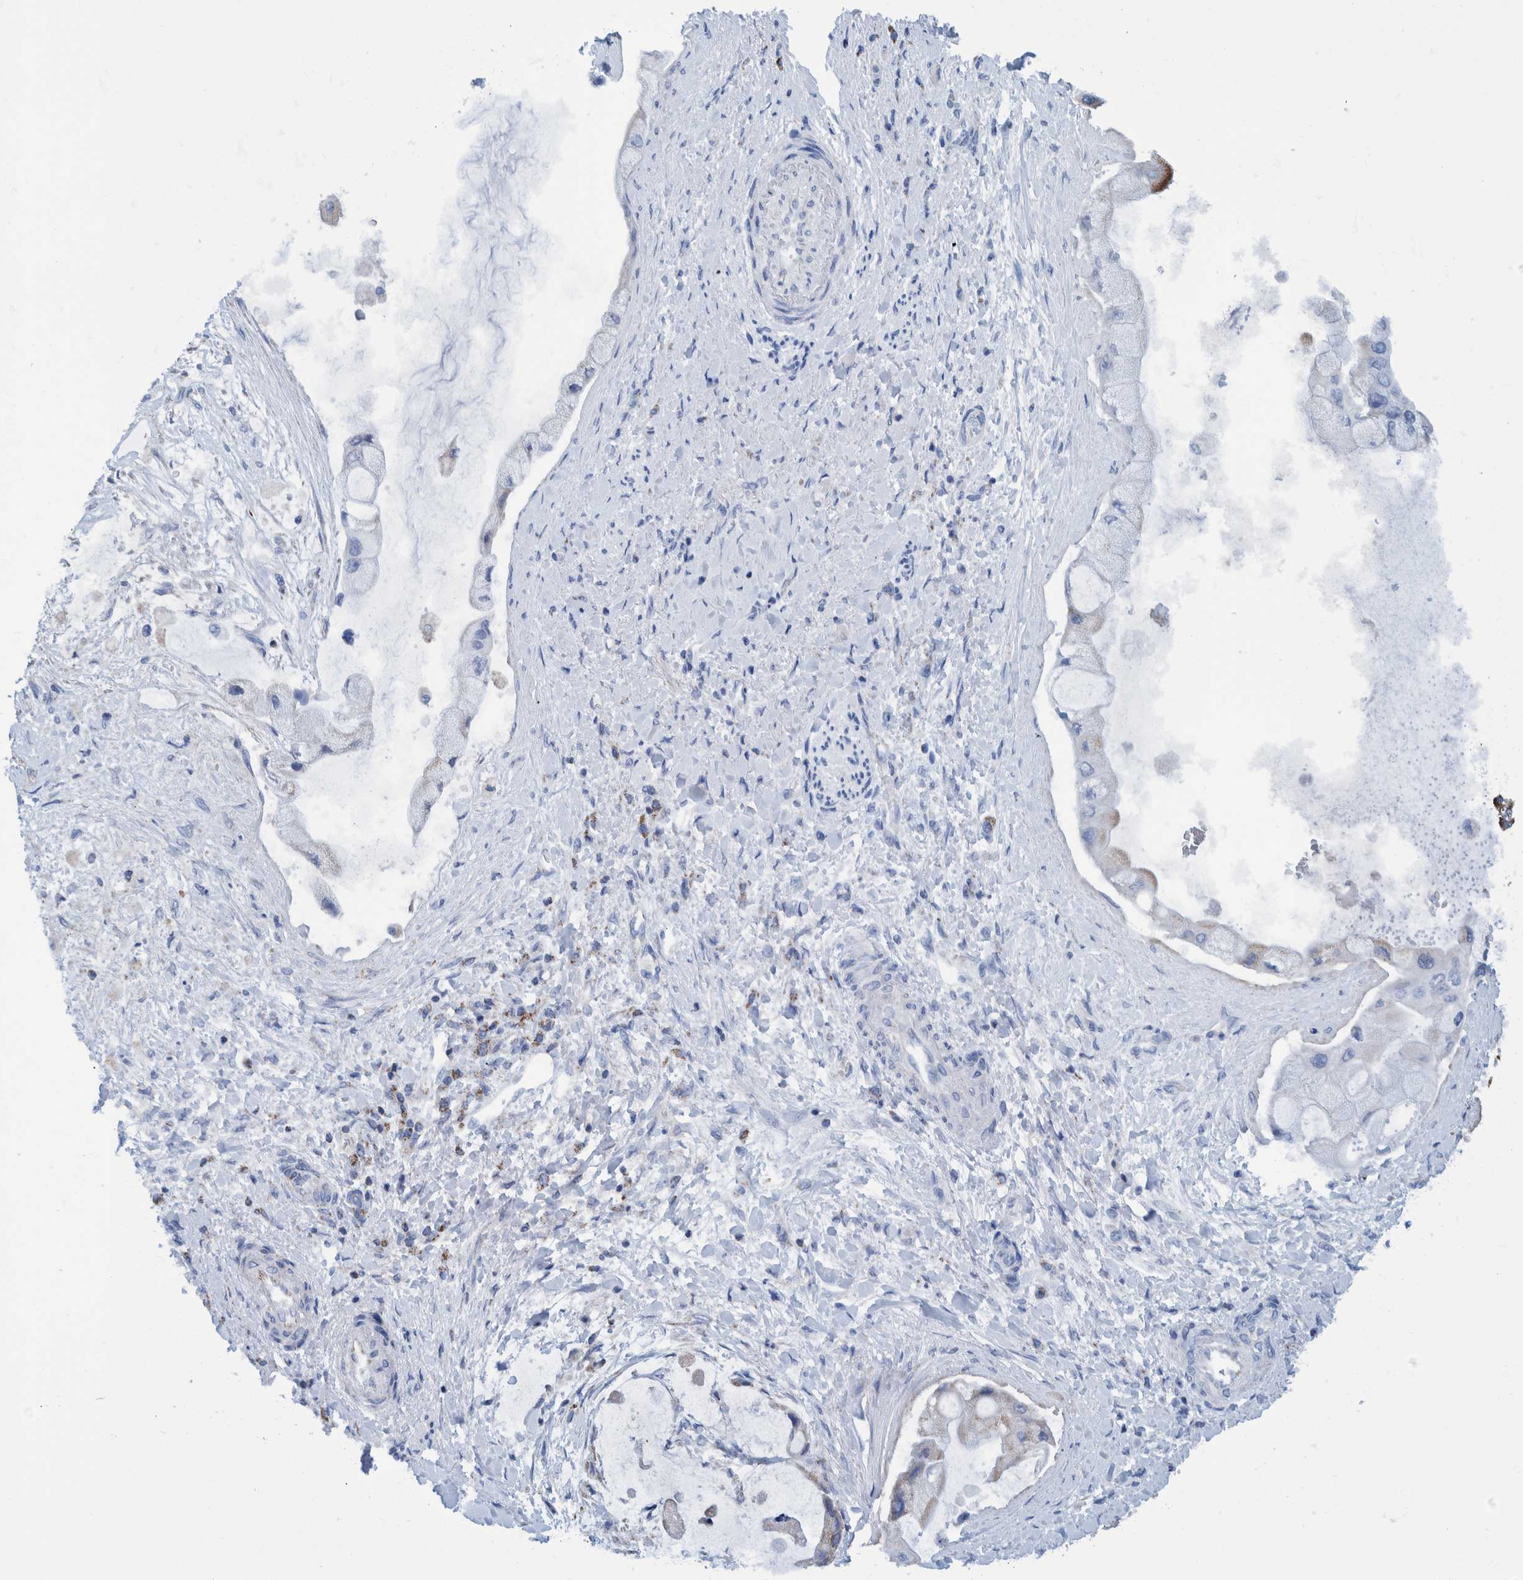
{"staining": {"intensity": "weak", "quantity": "<25%", "location": "cytoplasmic/membranous"}, "tissue": "liver cancer", "cell_type": "Tumor cells", "image_type": "cancer", "snomed": [{"axis": "morphology", "description": "Cholangiocarcinoma"}, {"axis": "topography", "description": "Liver"}], "caption": "Immunohistochemistry (IHC) micrograph of cholangiocarcinoma (liver) stained for a protein (brown), which exhibits no staining in tumor cells. (DAB (3,3'-diaminobenzidine) immunohistochemistry visualized using brightfield microscopy, high magnification).", "gene": "BZW2", "patient": {"sex": "male", "age": 50}}